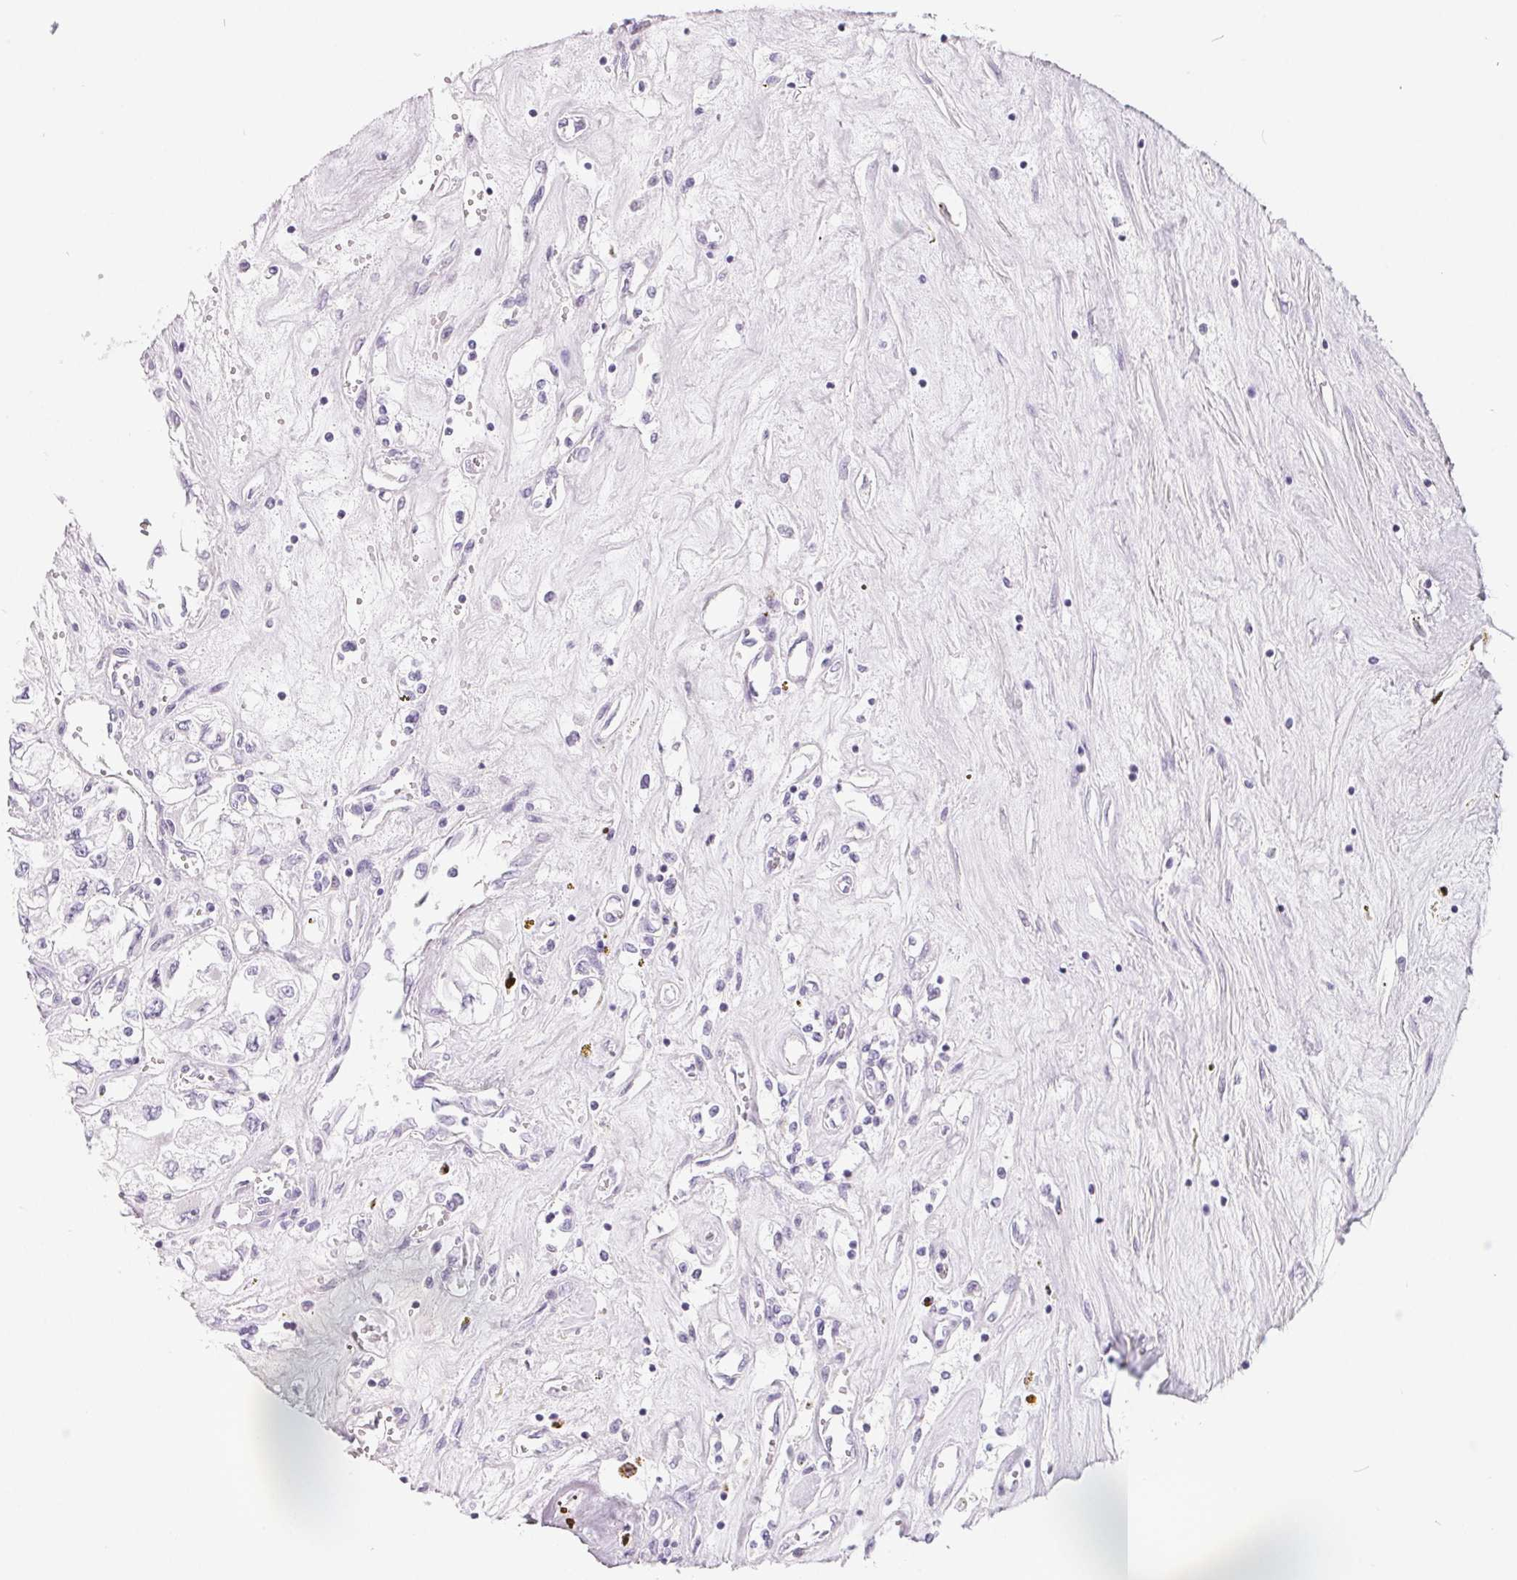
{"staining": {"intensity": "negative", "quantity": "none", "location": "none"}, "tissue": "renal cancer", "cell_type": "Tumor cells", "image_type": "cancer", "snomed": [{"axis": "morphology", "description": "Adenocarcinoma, NOS"}, {"axis": "topography", "description": "Kidney"}], "caption": "Immunohistochemistry image of neoplastic tissue: human renal adenocarcinoma stained with DAB demonstrates no significant protein positivity in tumor cells. The staining was performed using DAB (3,3'-diaminobenzidine) to visualize the protein expression in brown, while the nuclei were stained in blue with hematoxylin (Magnification: 20x).", "gene": "SPACA5B", "patient": {"sex": "female", "age": 59}}